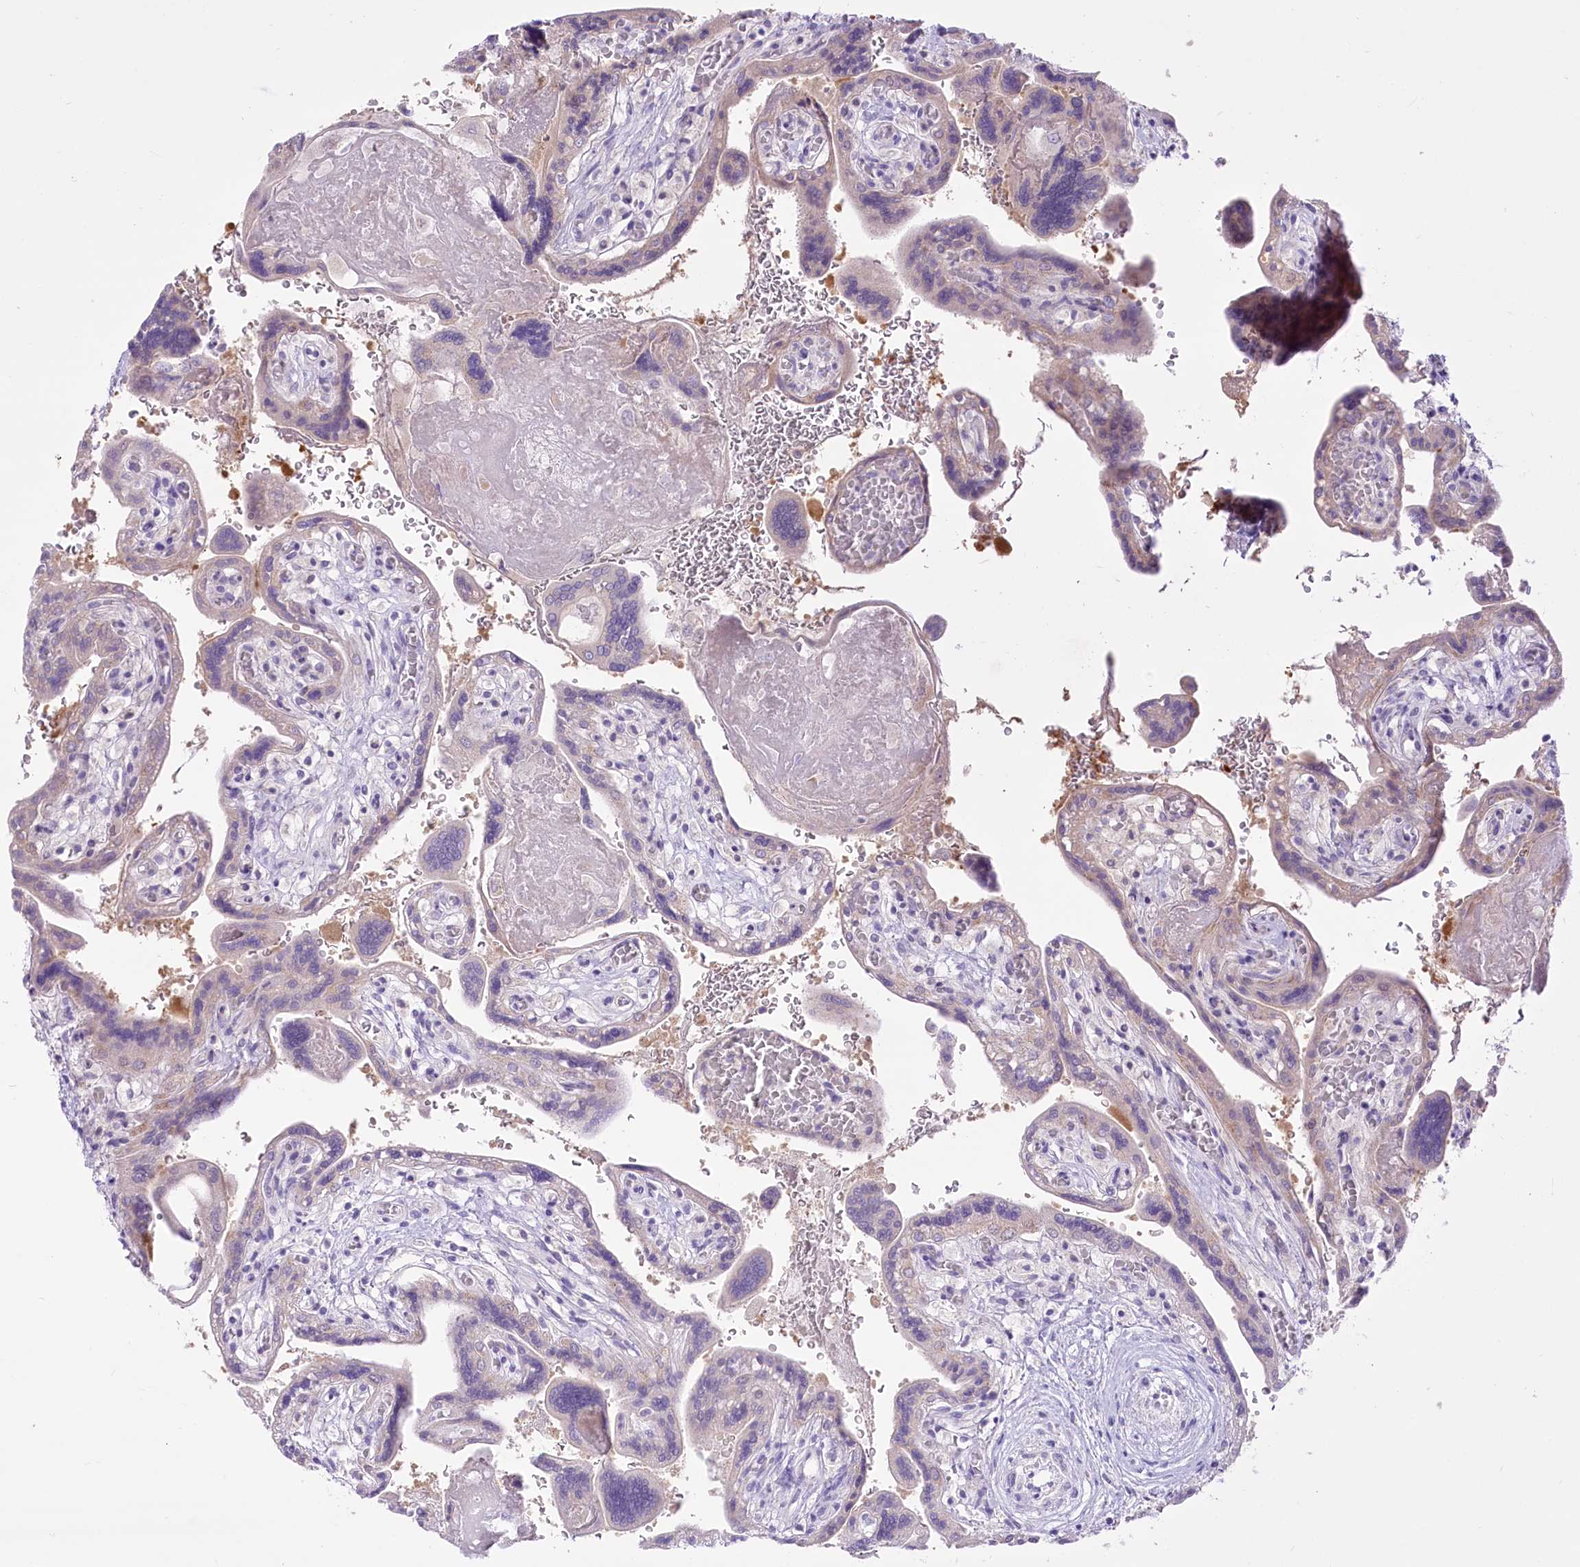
{"staining": {"intensity": "negative", "quantity": "none", "location": "none"}, "tissue": "placenta", "cell_type": "Decidual cells", "image_type": "normal", "snomed": [{"axis": "morphology", "description": "Normal tissue, NOS"}, {"axis": "topography", "description": "Placenta"}], "caption": "Photomicrograph shows no protein expression in decidual cells of unremarkable placenta.", "gene": "BEND7", "patient": {"sex": "female", "age": 37}}